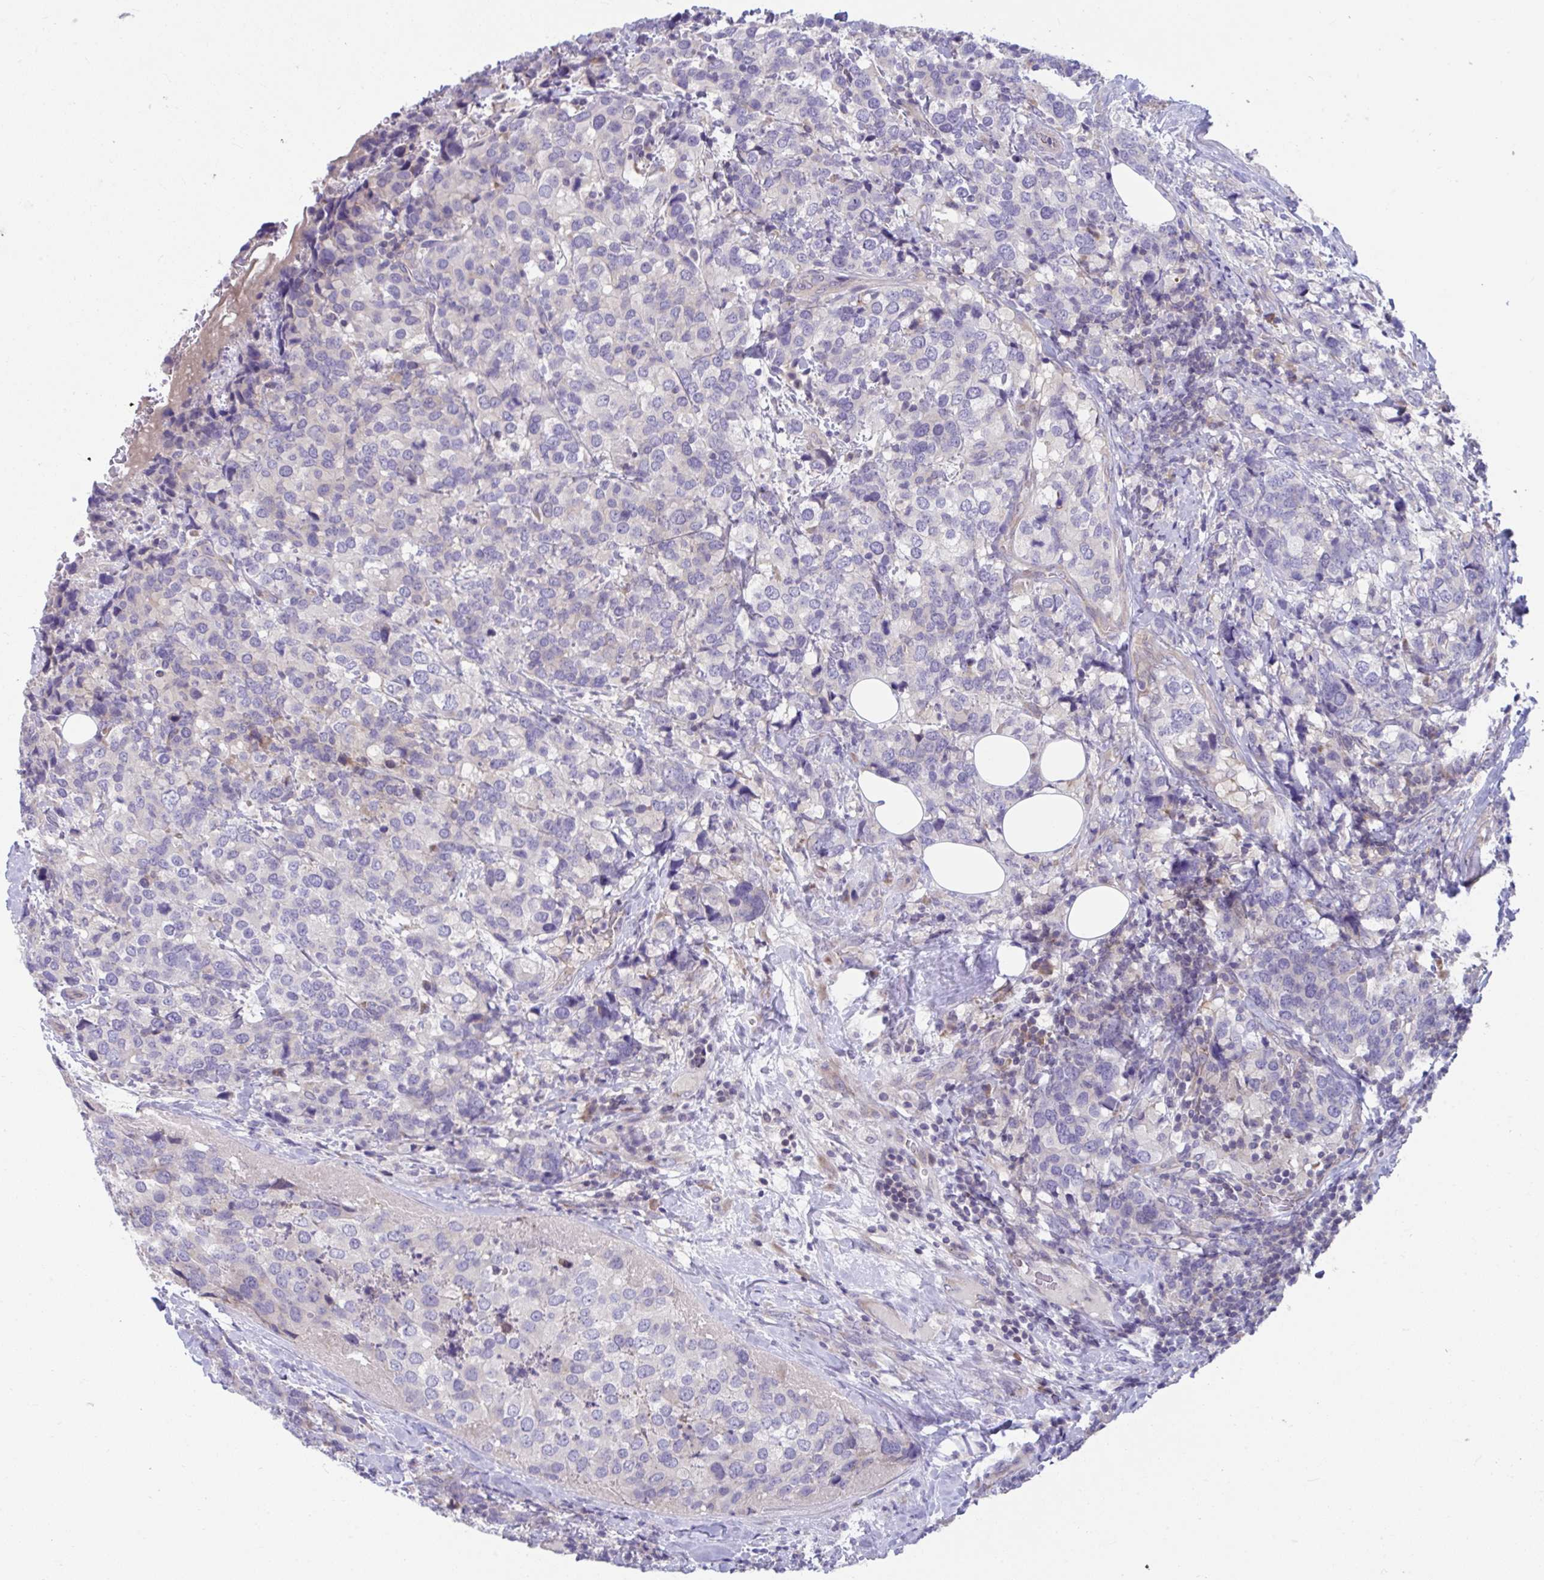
{"staining": {"intensity": "negative", "quantity": "none", "location": "none"}, "tissue": "breast cancer", "cell_type": "Tumor cells", "image_type": "cancer", "snomed": [{"axis": "morphology", "description": "Lobular carcinoma"}, {"axis": "topography", "description": "Breast"}], "caption": "Tumor cells show no significant staining in breast cancer.", "gene": "PCDHB7", "patient": {"sex": "female", "age": 59}}